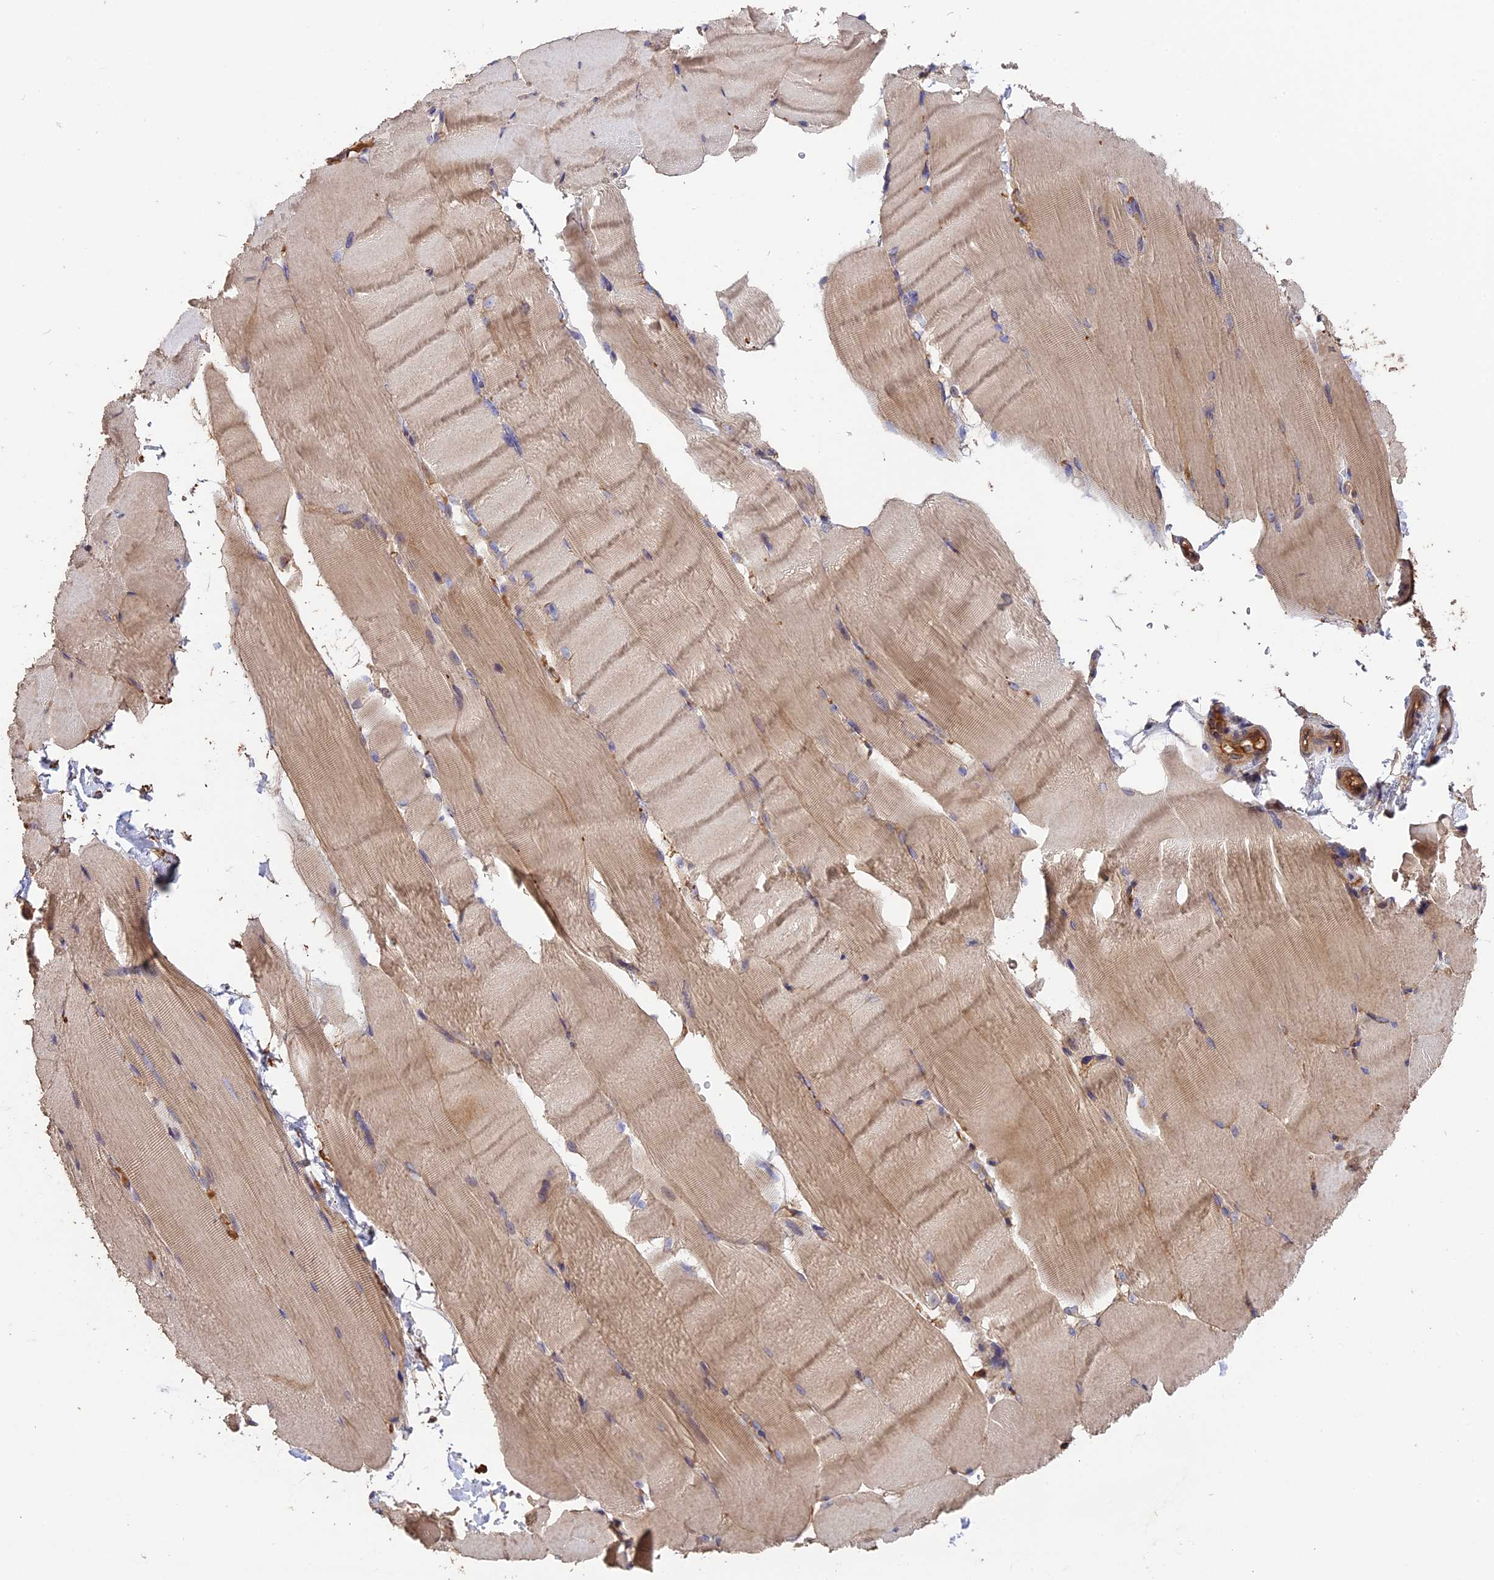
{"staining": {"intensity": "weak", "quantity": ">75%", "location": "cytoplasmic/membranous"}, "tissue": "skeletal muscle", "cell_type": "Myocytes", "image_type": "normal", "snomed": [{"axis": "morphology", "description": "Normal tissue, NOS"}, {"axis": "topography", "description": "Skeletal muscle"}, {"axis": "topography", "description": "Parathyroid gland"}], "caption": "Immunohistochemical staining of normal human skeletal muscle exhibits weak cytoplasmic/membranous protein expression in about >75% of myocytes.", "gene": "RASAL1", "patient": {"sex": "female", "age": 37}}